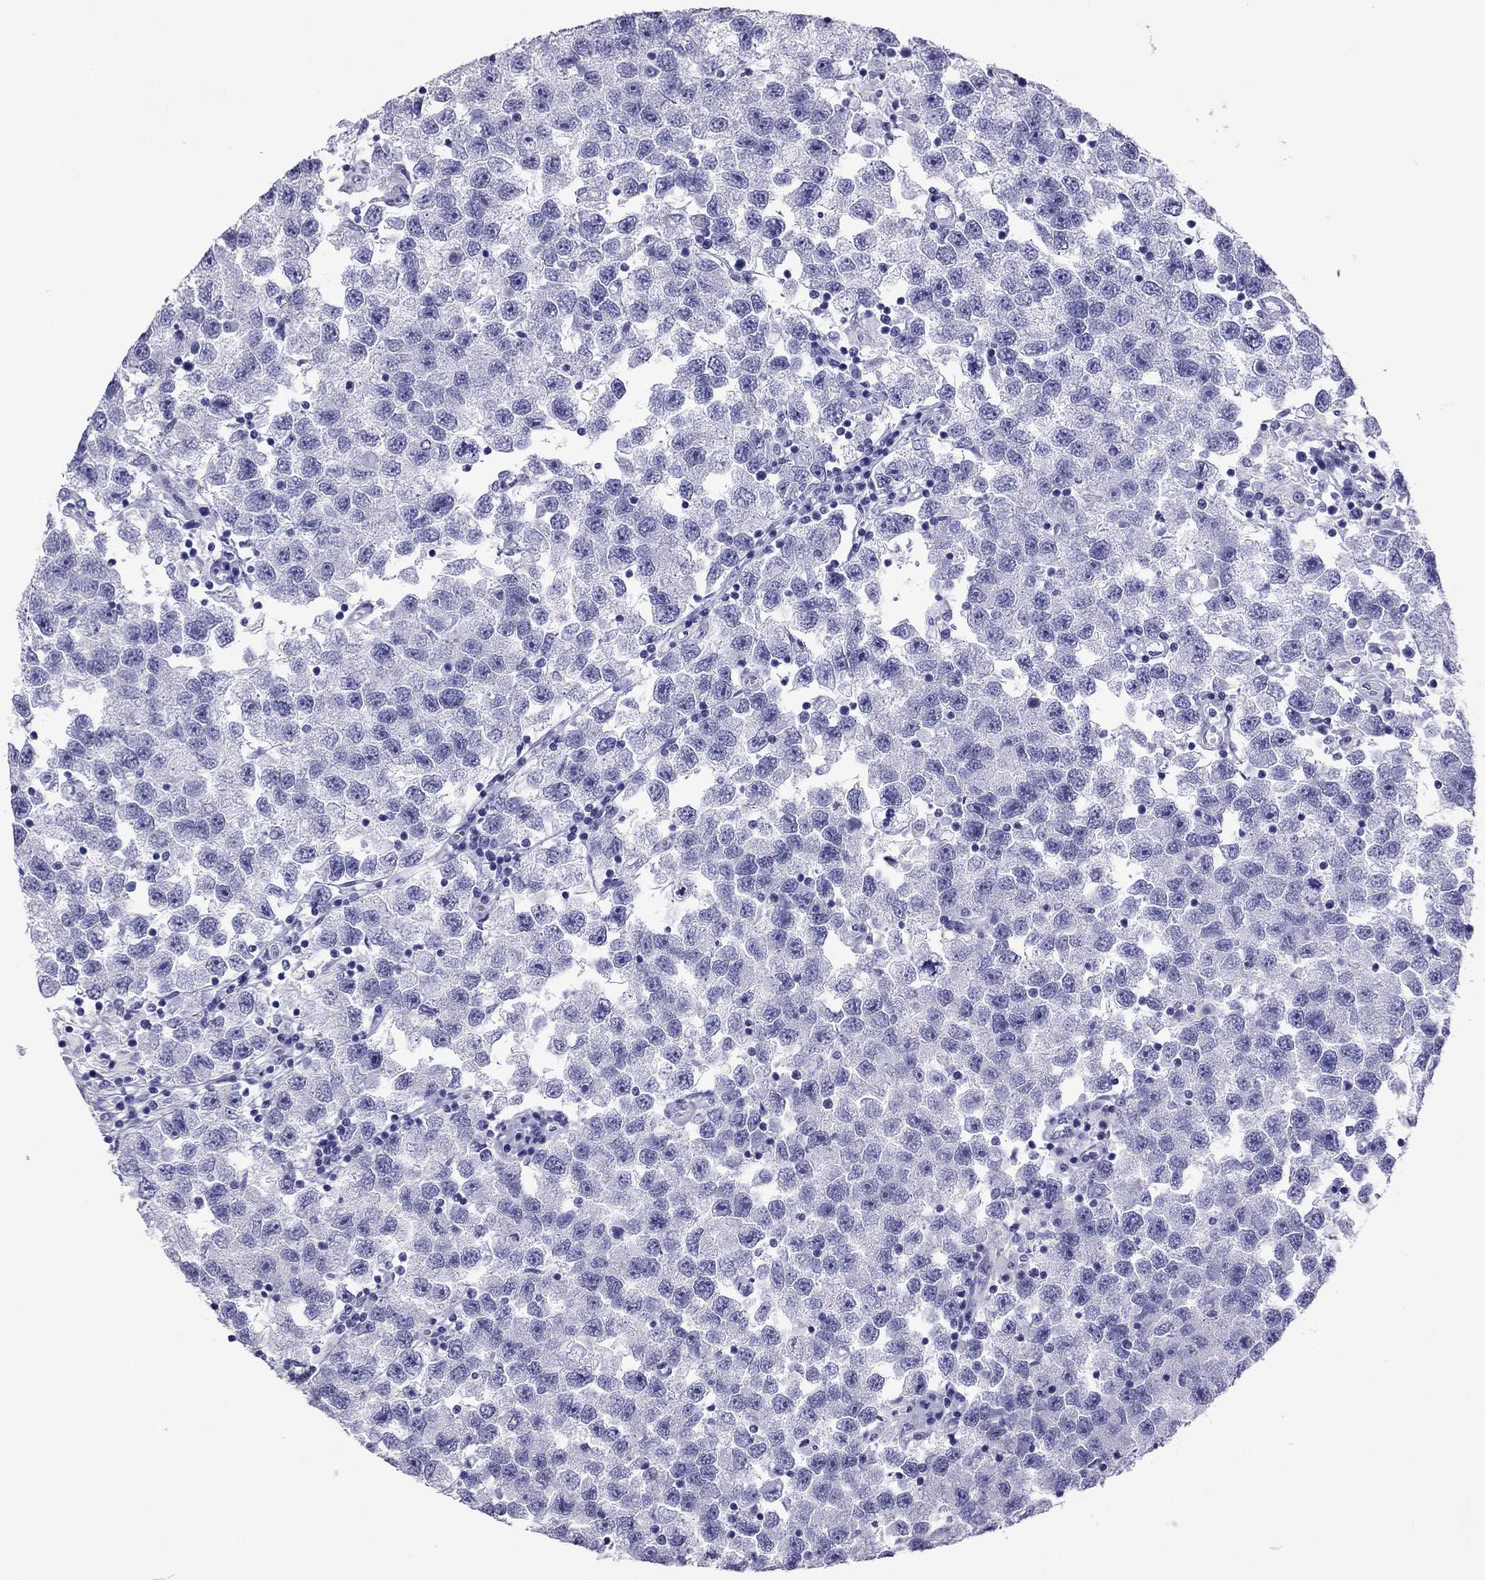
{"staining": {"intensity": "negative", "quantity": "none", "location": "none"}, "tissue": "testis cancer", "cell_type": "Tumor cells", "image_type": "cancer", "snomed": [{"axis": "morphology", "description": "Seminoma, NOS"}, {"axis": "topography", "description": "Testis"}], "caption": "An IHC image of testis seminoma is shown. There is no staining in tumor cells of testis seminoma. (Brightfield microscopy of DAB immunohistochemistry (IHC) at high magnification).", "gene": "PDE6A", "patient": {"sex": "male", "age": 26}}